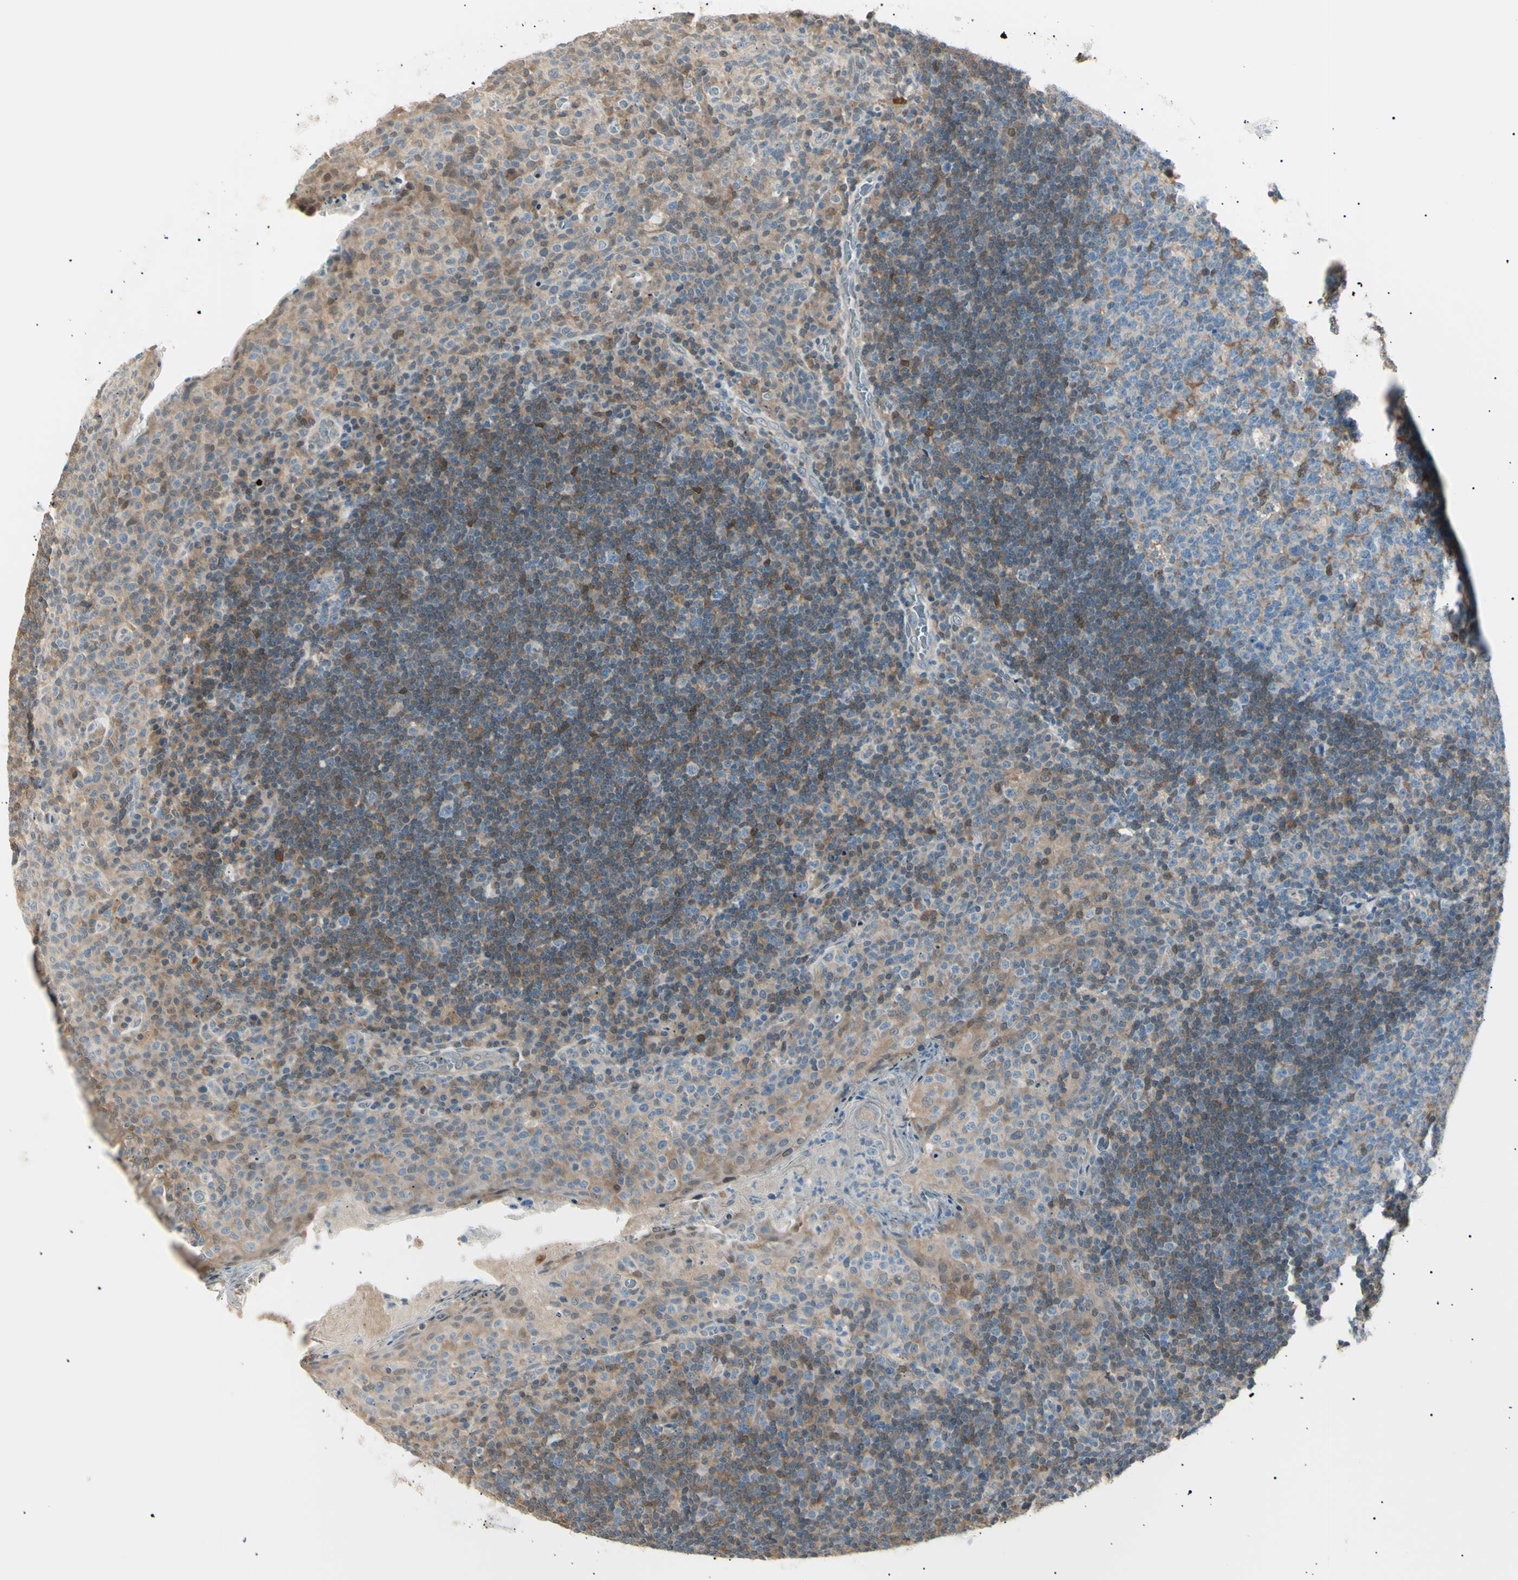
{"staining": {"intensity": "moderate", "quantity": "<25%", "location": "cytoplasmic/membranous,nuclear"}, "tissue": "tonsil", "cell_type": "Germinal center cells", "image_type": "normal", "snomed": [{"axis": "morphology", "description": "Normal tissue, NOS"}, {"axis": "topography", "description": "Tonsil"}], "caption": "DAB (3,3'-diaminobenzidine) immunohistochemical staining of benign tonsil shows moderate cytoplasmic/membranous,nuclear protein expression in approximately <25% of germinal center cells.", "gene": "LHPP", "patient": {"sex": "male", "age": 17}}